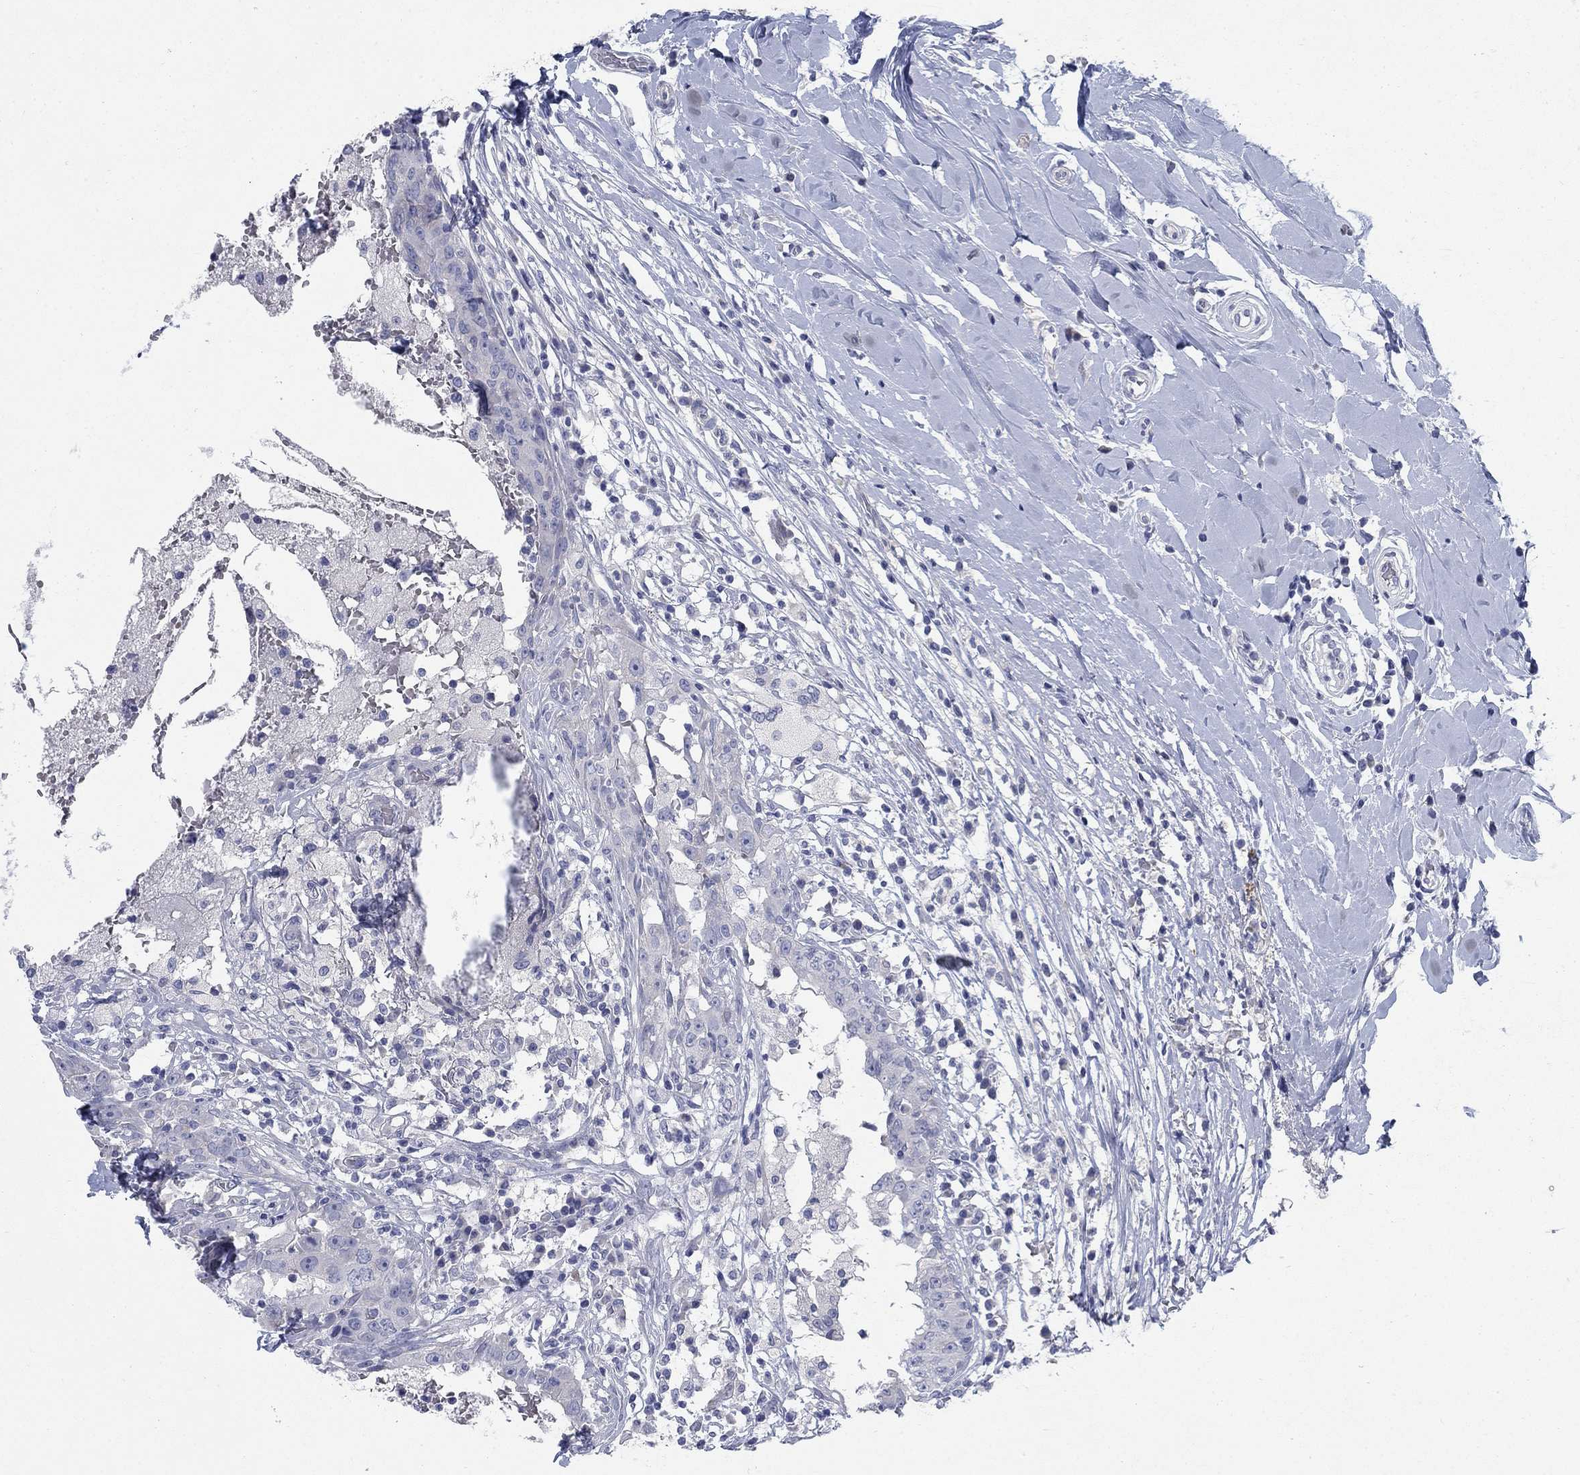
{"staining": {"intensity": "negative", "quantity": "none", "location": "none"}, "tissue": "breast cancer", "cell_type": "Tumor cells", "image_type": "cancer", "snomed": [{"axis": "morphology", "description": "Duct carcinoma"}, {"axis": "topography", "description": "Breast"}], "caption": "Human breast infiltrating ductal carcinoma stained for a protein using immunohistochemistry (IHC) exhibits no positivity in tumor cells.", "gene": "DNER", "patient": {"sex": "female", "age": 27}}